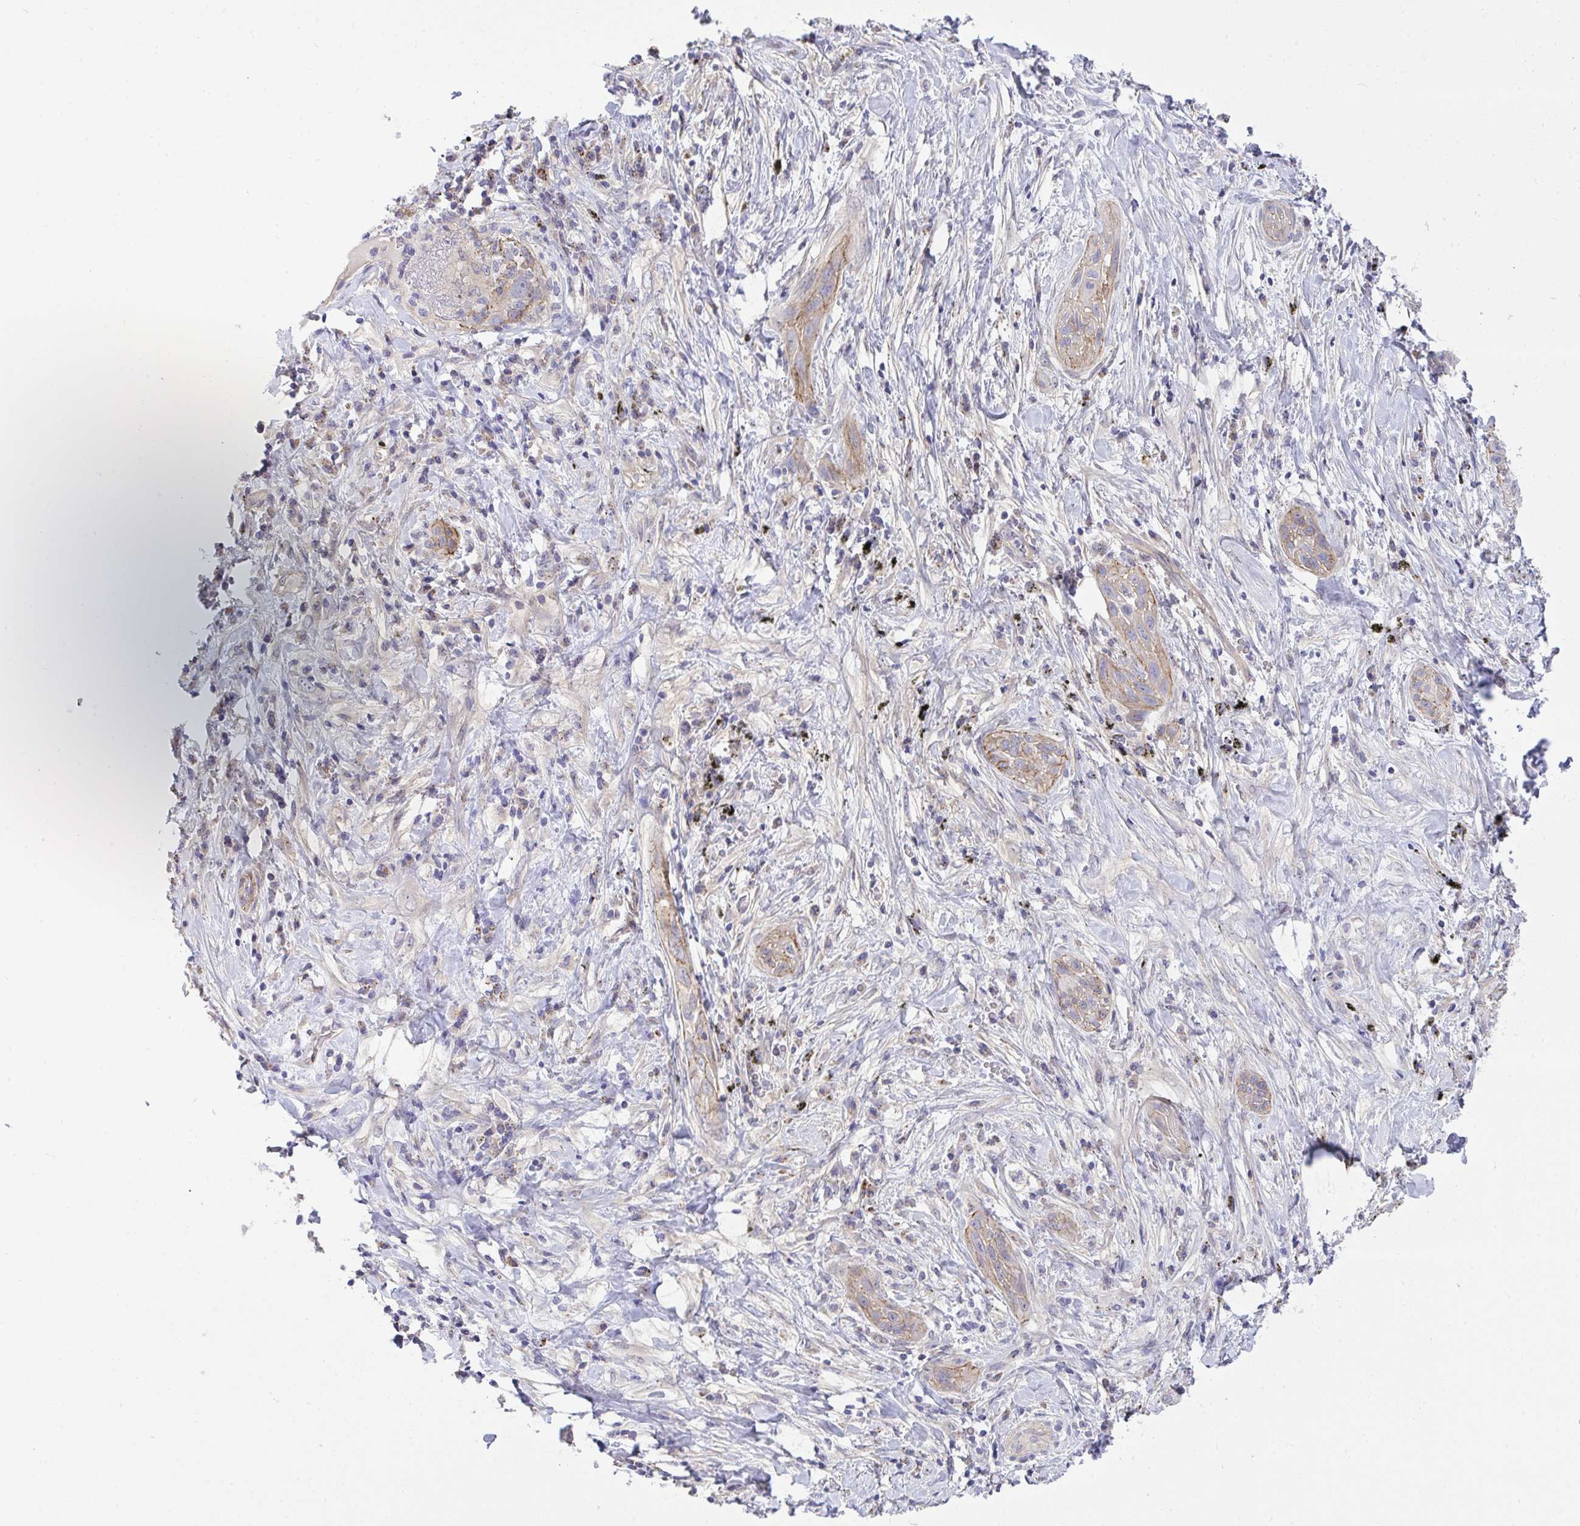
{"staining": {"intensity": "moderate", "quantity": "<25%", "location": "cytoplasmic/membranous"}, "tissue": "lung cancer", "cell_type": "Tumor cells", "image_type": "cancer", "snomed": [{"axis": "morphology", "description": "Squamous cell carcinoma, NOS"}, {"axis": "topography", "description": "Lung"}], "caption": "A low amount of moderate cytoplasmic/membranous positivity is seen in about <25% of tumor cells in lung squamous cell carcinoma tissue. (brown staining indicates protein expression, while blue staining denotes nuclei).", "gene": "HOXD12", "patient": {"sex": "male", "age": 79}}